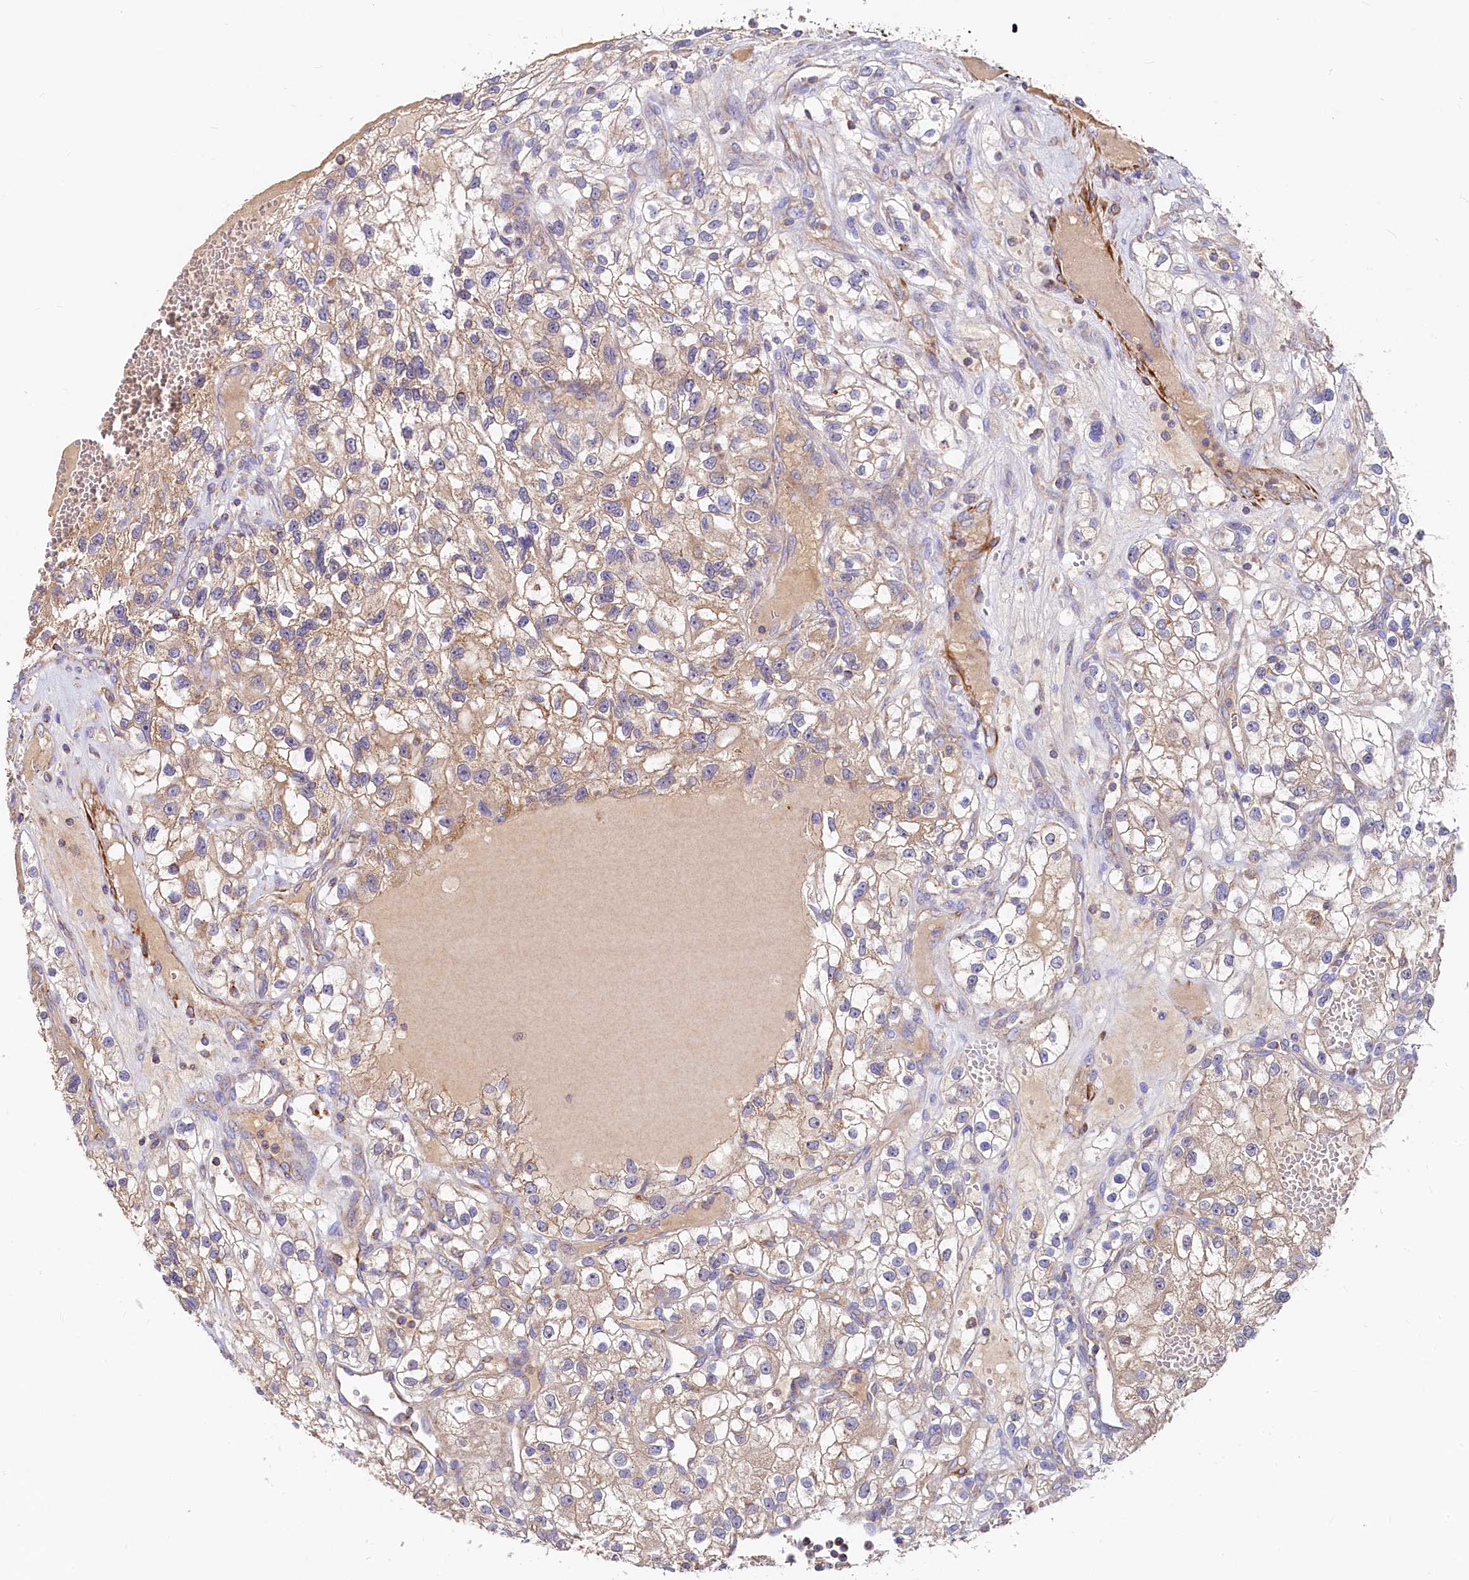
{"staining": {"intensity": "weak", "quantity": ">75%", "location": "cytoplasmic/membranous"}, "tissue": "renal cancer", "cell_type": "Tumor cells", "image_type": "cancer", "snomed": [{"axis": "morphology", "description": "Adenocarcinoma, NOS"}, {"axis": "topography", "description": "Kidney"}], "caption": "Renal cancer stained with immunohistochemistry reveals weak cytoplasmic/membranous positivity in approximately >75% of tumor cells. (DAB IHC with brightfield microscopy, high magnification).", "gene": "CIAO3", "patient": {"sex": "female", "age": 57}}